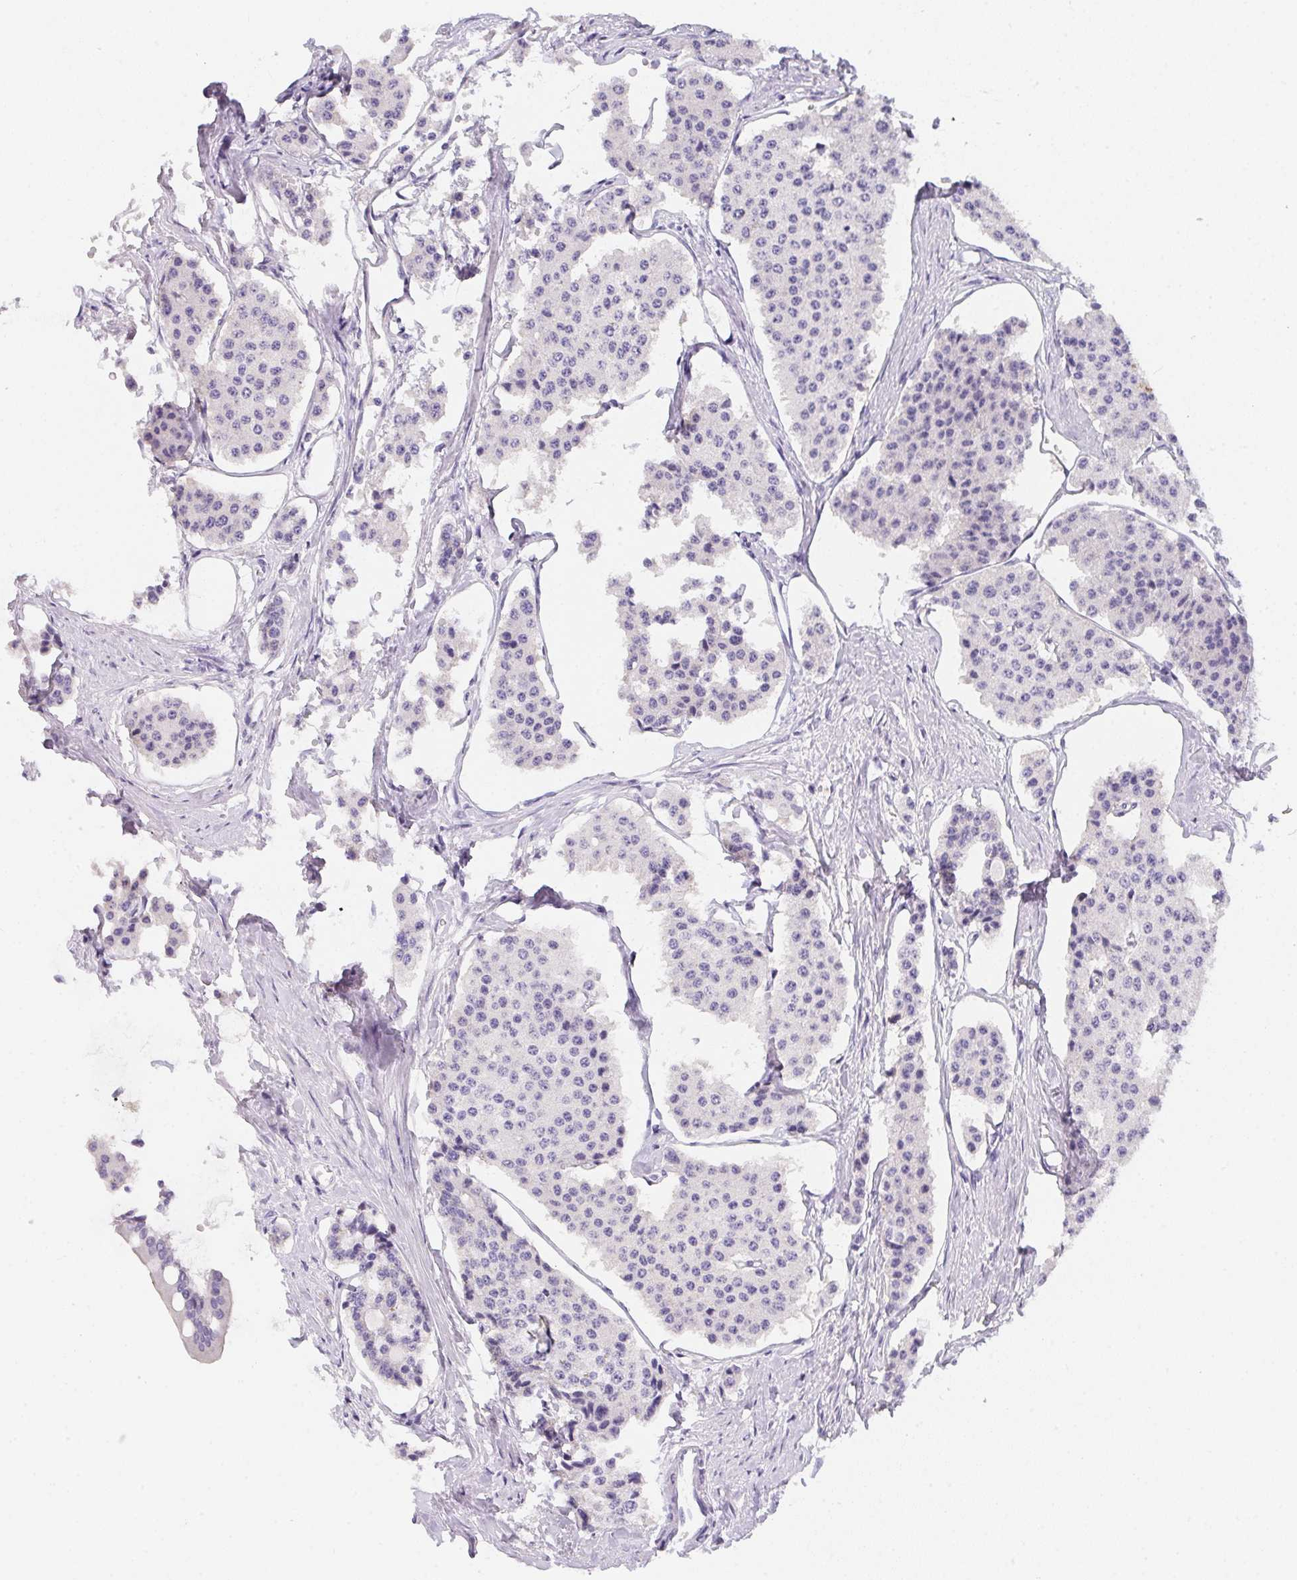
{"staining": {"intensity": "negative", "quantity": "none", "location": "none"}, "tissue": "carcinoid", "cell_type": "Tumor cells", "image_type": "cancer", "snomed": [{"axis": "morphology", "description": "Carcinoid, malignant, NOS"}, {"axis": "topography", "description": "Small intestine"}], "caption": "IHC of human carcinoid displays no expression in tumor cells.", "gene": "MAP1A", "patient": {"sex": "female", "age": 65}}